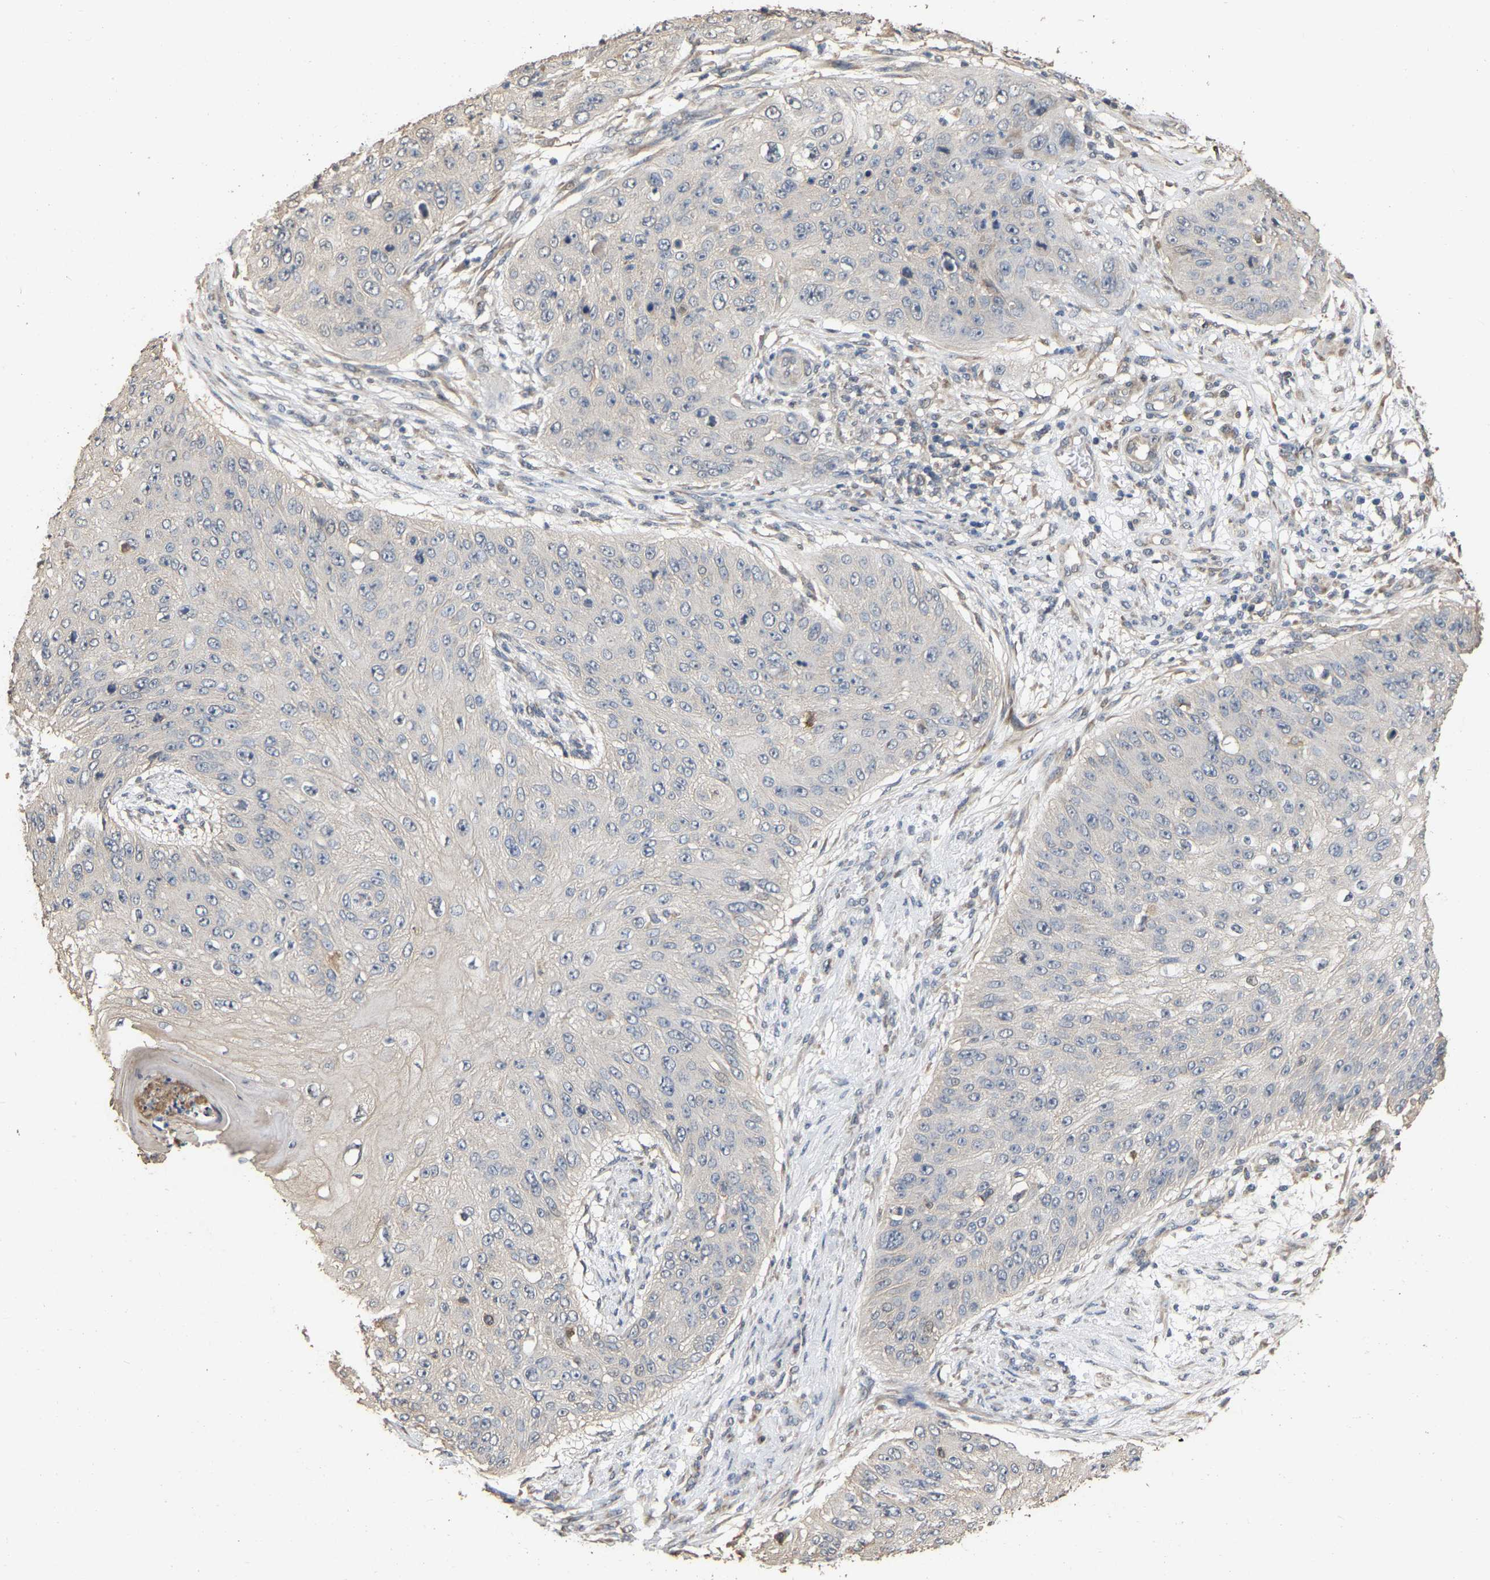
{"staining": {"intensity": "negative", "quantity": "none", "location": "none"}, "tissue": "skin cancer", "cell_type": "Tumor cells", "image_type": "cancer", "snomed": [{"axis": "morphology", "description": "Squamous cell carcinoma, NOS"}, {"axis": "topography", "description": "Skin"}], "caption": "The immunohistochemistry histopathology image has no significant expression in tumor cells of skin cancer tissue.", "gene": "NCS1", "patient": {"sex": "female", "age": 80}}